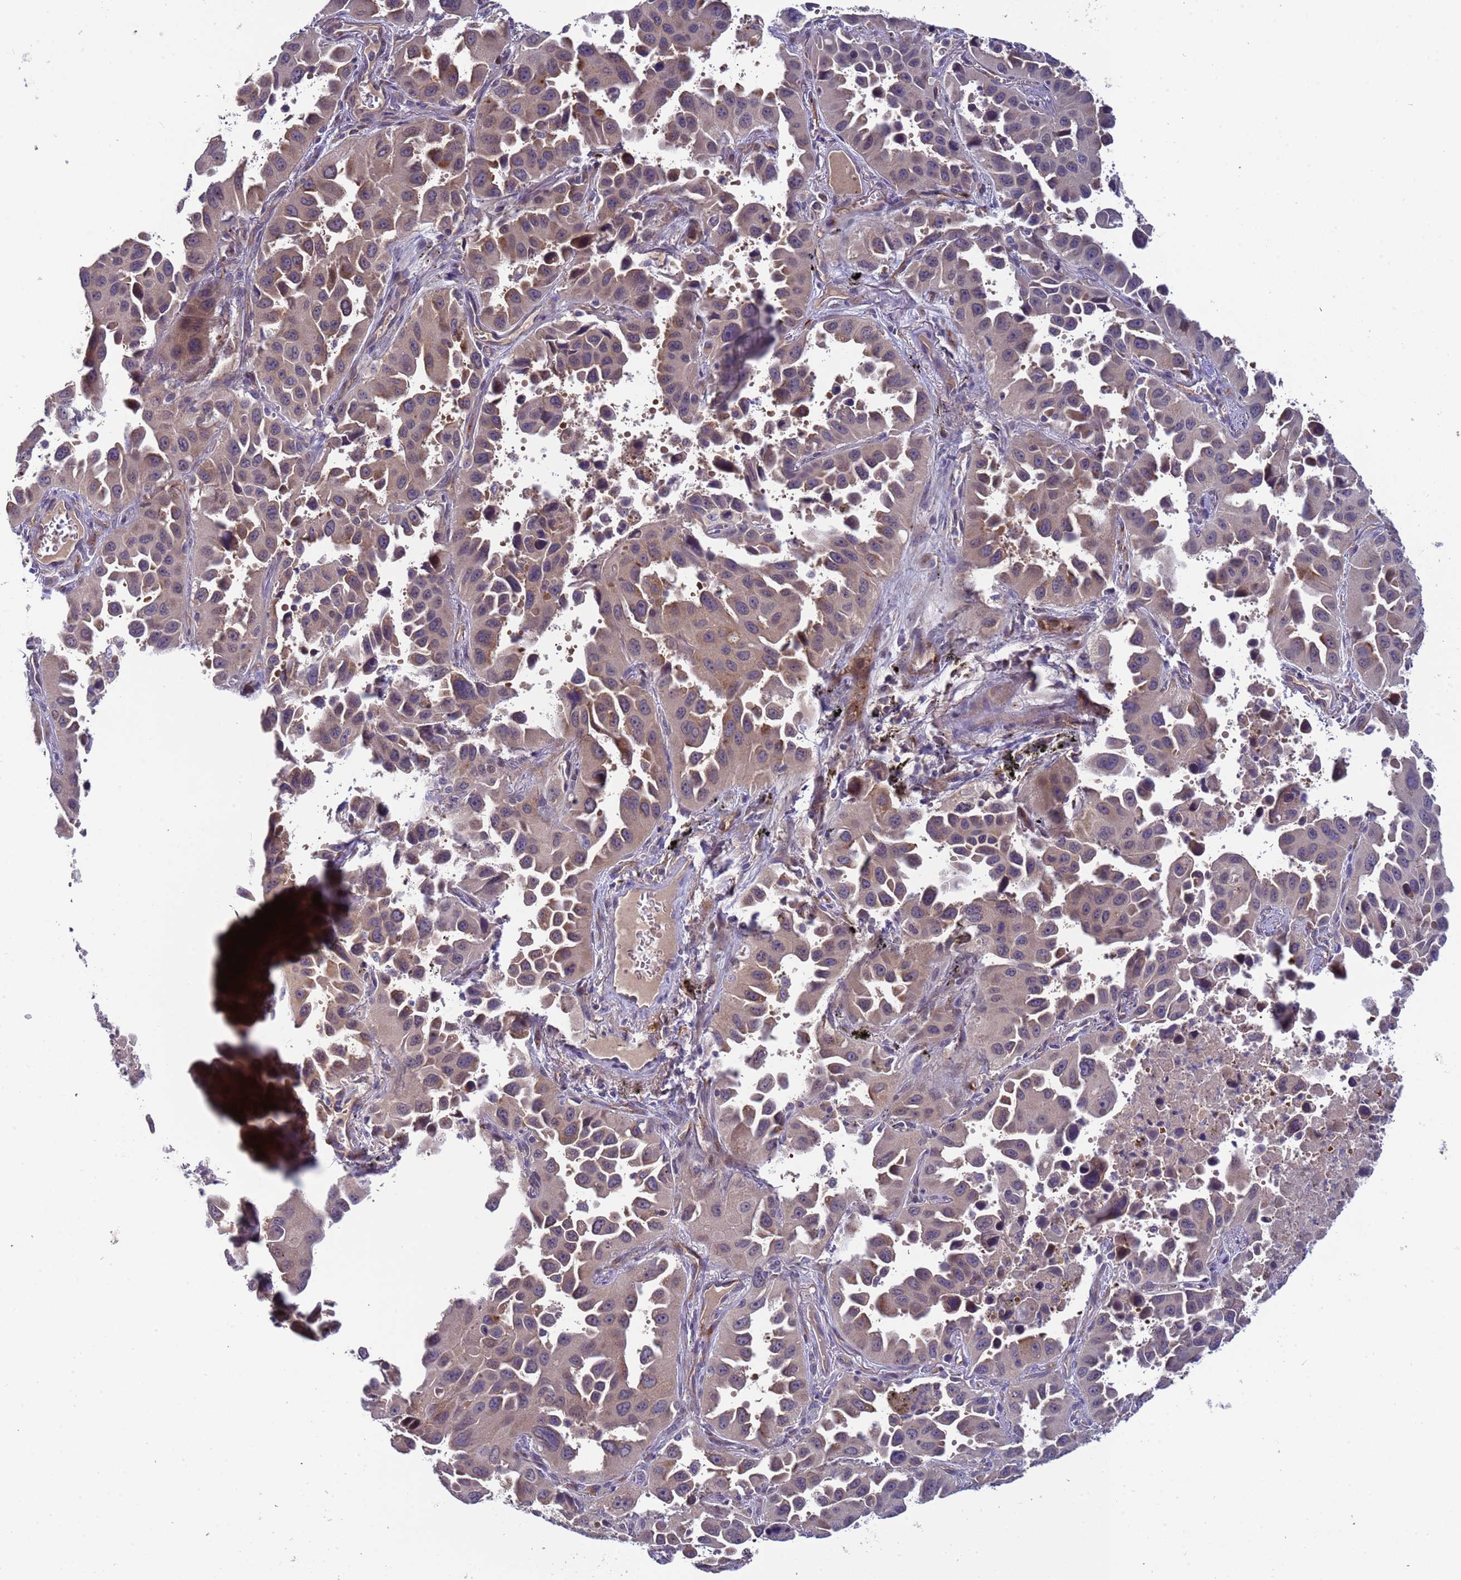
{"staining": {"intensity": "weak", "quantity": "<25%", "location": "cytoplasmic/membranous"}, "tissue": "lung cancer", "cell_type": "Tumor cells", "image_type": "cancer", "snomed": [{"axis": "morphology", "description": "Adenocarcinoma, NOS"}, {"axis": "topography", "description": "Lung"}], "caption": "Tumor cells show no significant protein staining in lung adenocarcinoma.", "gene": "ZNF248", "patient": {"sex": "male", "age": 66}}